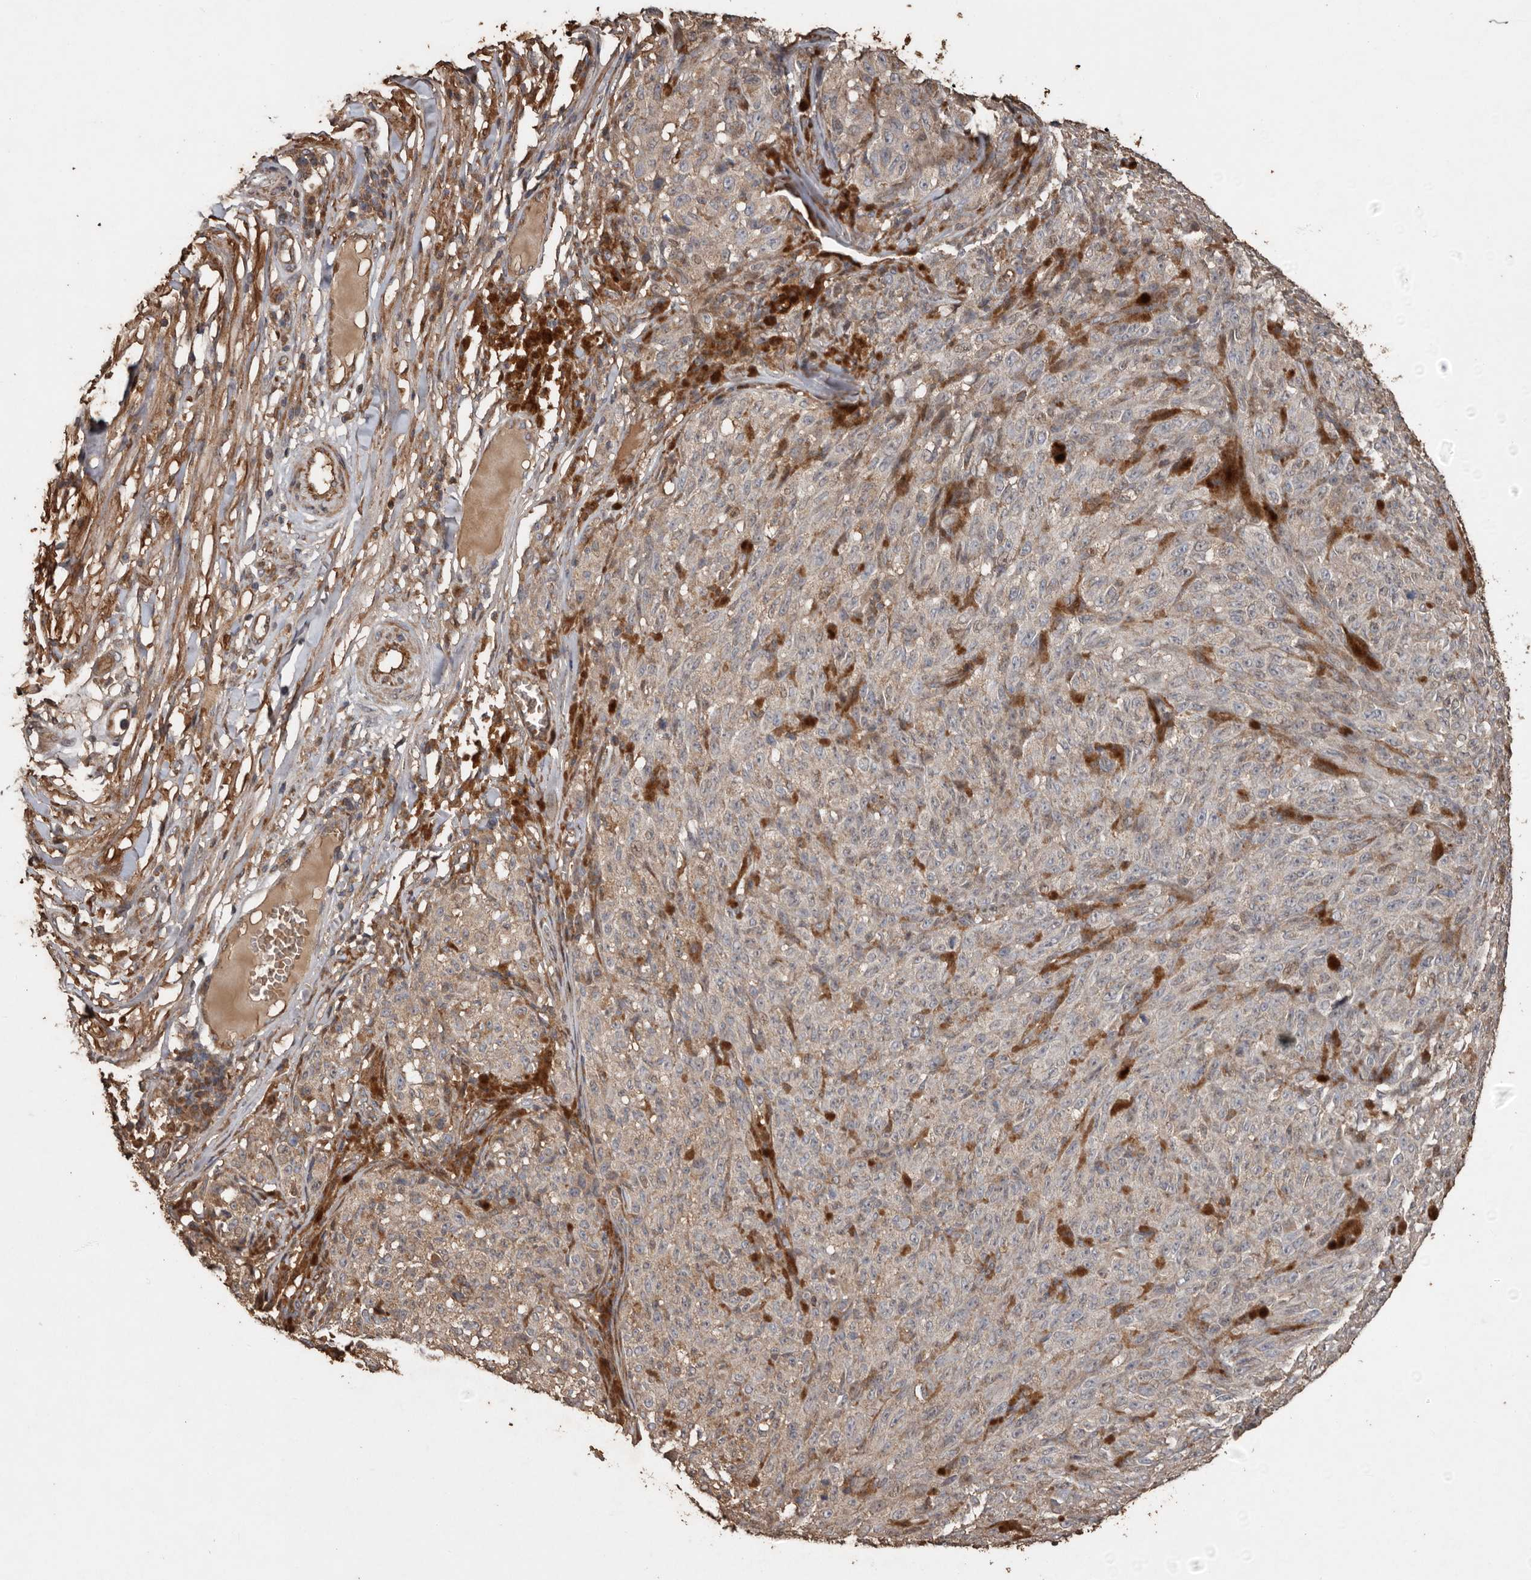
{"staining": {"intensity": "weak", "quantity": "25%-75%", "location": "cytoplasmic/membranous"}, "tissue": "melanoma", "cell_type": "Tumor cells", "image_type": "cancer", "snomed": [{"axis": "morphology", "description": "Malignant melanoma, NOS"}, {"axis": "topography", "description": "Skin"}], "caption": "Immunohistochemical staining of human melanoma demonstrates low levels of weak cytoplasmic/membranous expression in approximately 25%-75% of tumor cells.", "gene": "RANBP17", "patient": {"sex": "female", "age": 82}}